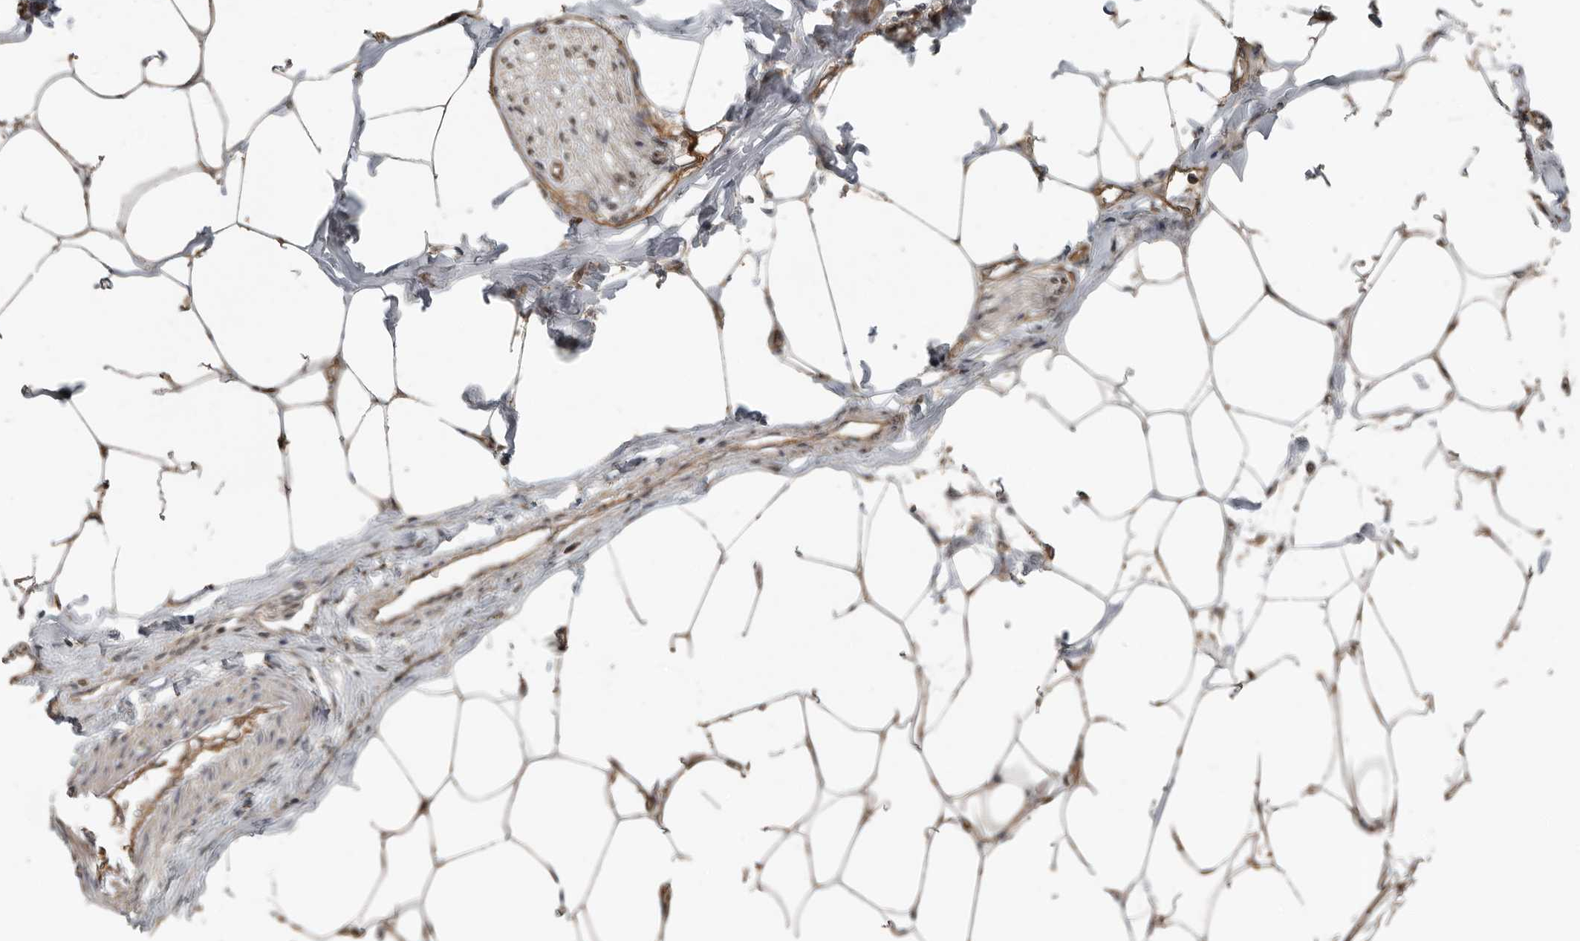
{"staining": {"intensity": "moderate", "quantity": ">75%", "location": "nuclear"}, "tissue": "adipose tissue", "cell_type": "Adipocytes", "image_type": "normal", "snomed": [{"axis": "morphology", "description": "Normal tissue, NOS"}, {"axis": "morphology", "description": "Adenocarcinoma, NOS"}, {"axis": "topography", "description": "Colon"}, {"axis": "topography", "description": "Peripheral nerve tissue"}], "caption": "Immunohistochemical staining of benign adipose tissue demonstrates >75% levels of moderate nuclear protein staining in approximately >75% of adipocytes.", "gene": "YOD1", "patient": {"sex": "male", "age": 14}}